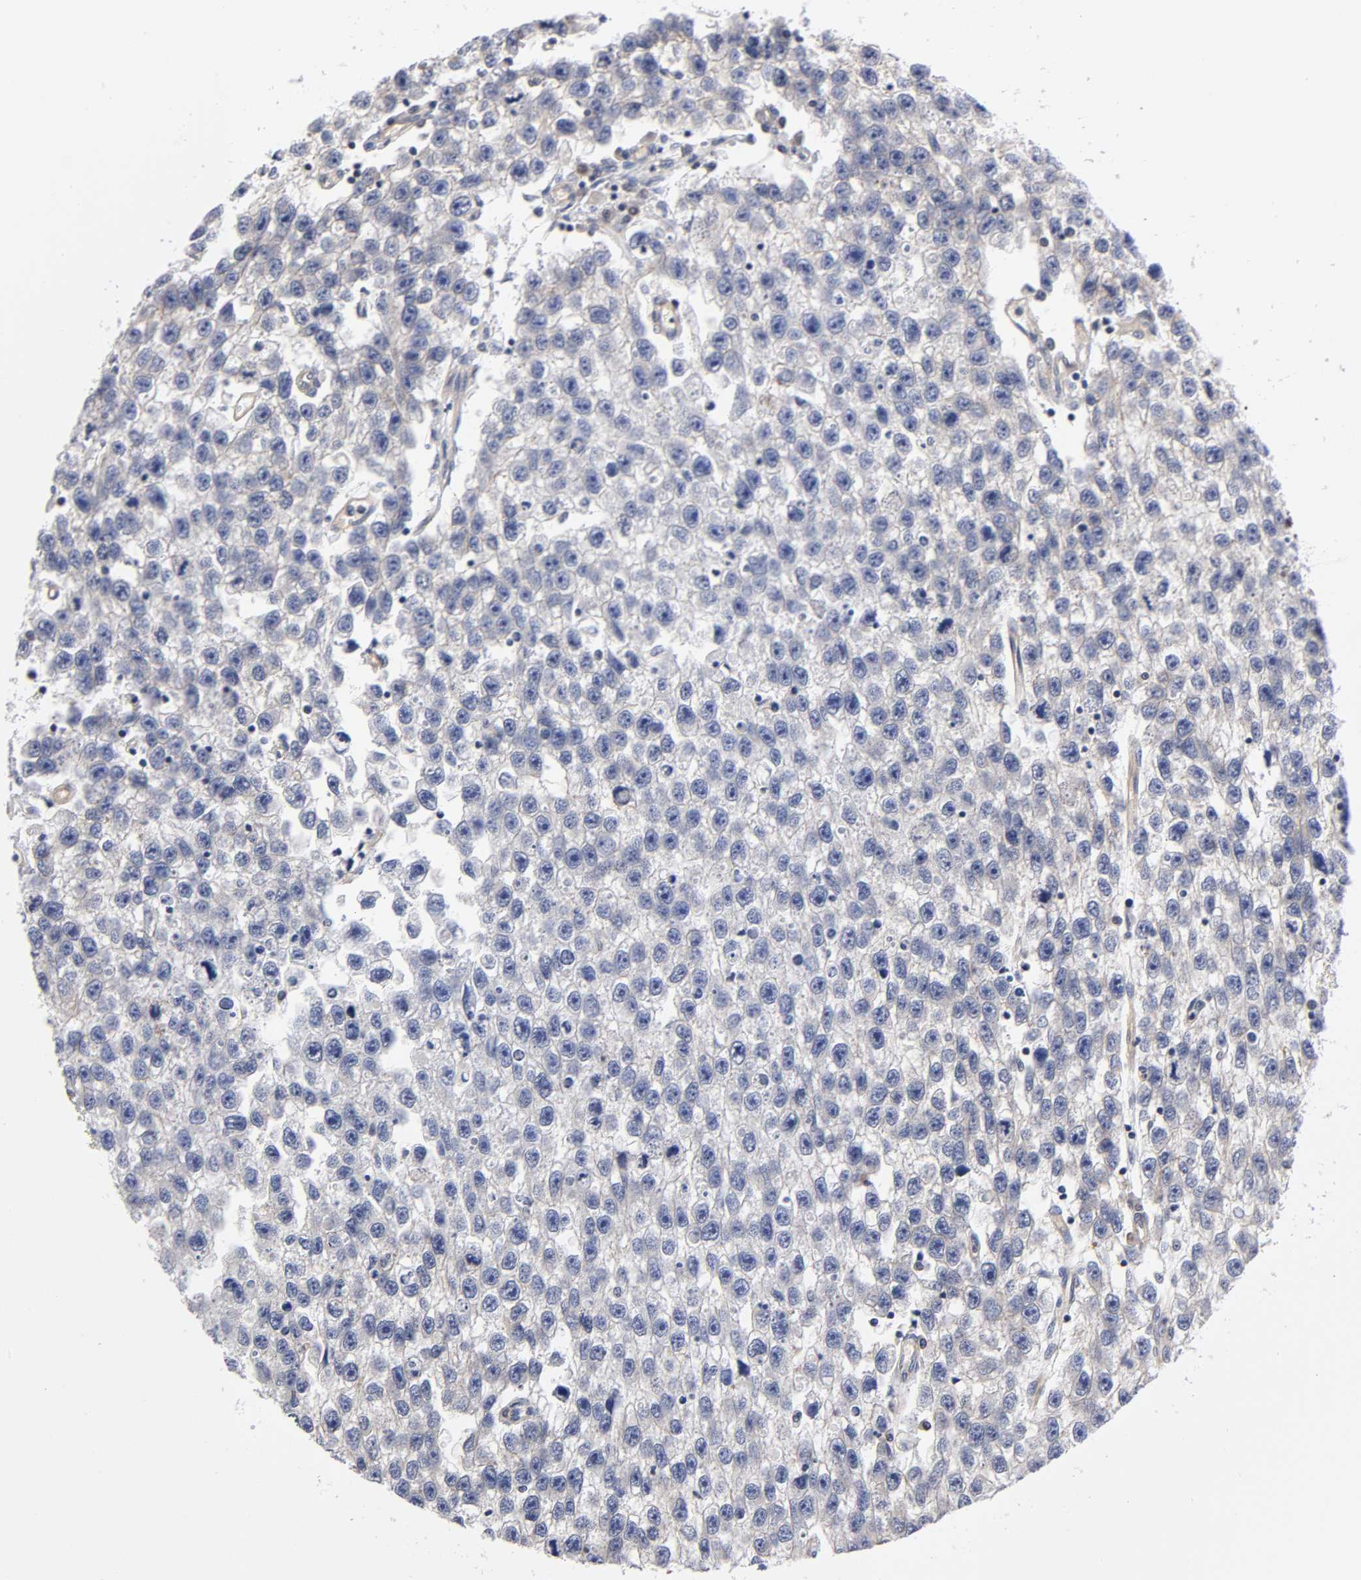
{"staining": {"intensity": "moderate", "quantity": "25%-75%", "location": "cytoplasmic/membranous"}, "tissue": "testis cancer", "cell_type": "Tumor cells", "image_type": "cancer", "snomed": [{"axis": "morphology", "description": "Seminoma, NOS"}, {"axis": "topography", "description": "Testis"}], "caption": "Human testis cancer stained with a brown dye shows moderate cytoplasmic/membranous positive expression in about 25%-75% of tumor cells.", "gene": "STRN3", "patient": {"sex": "male", "age": 33}}